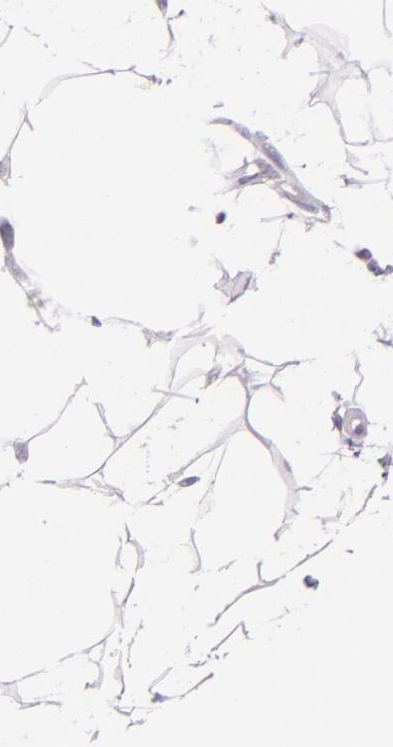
{"staining": {"intensity": "negative", "quantity": "none", "location": "none"}, "tissue": "adipose tissue", "cell_type": "Adipocytes", "image_type": "normal", "snomed": [{"axis": "morphology", "description": "Normal tissue, NOS"}, {"axis": "morphology", "description": "Duct carcinoma"}, {"axis": "topography", "description": "Breast"}, {"axis": "topography", "description": "Adipose tissue"}], "caption": "This is an immunohistochemistry image of unremarkable adipose tissue. There is no positivity in adipocytes.", "gene": "HSPA8", "patient": {"sex": "female", "age": 37}}